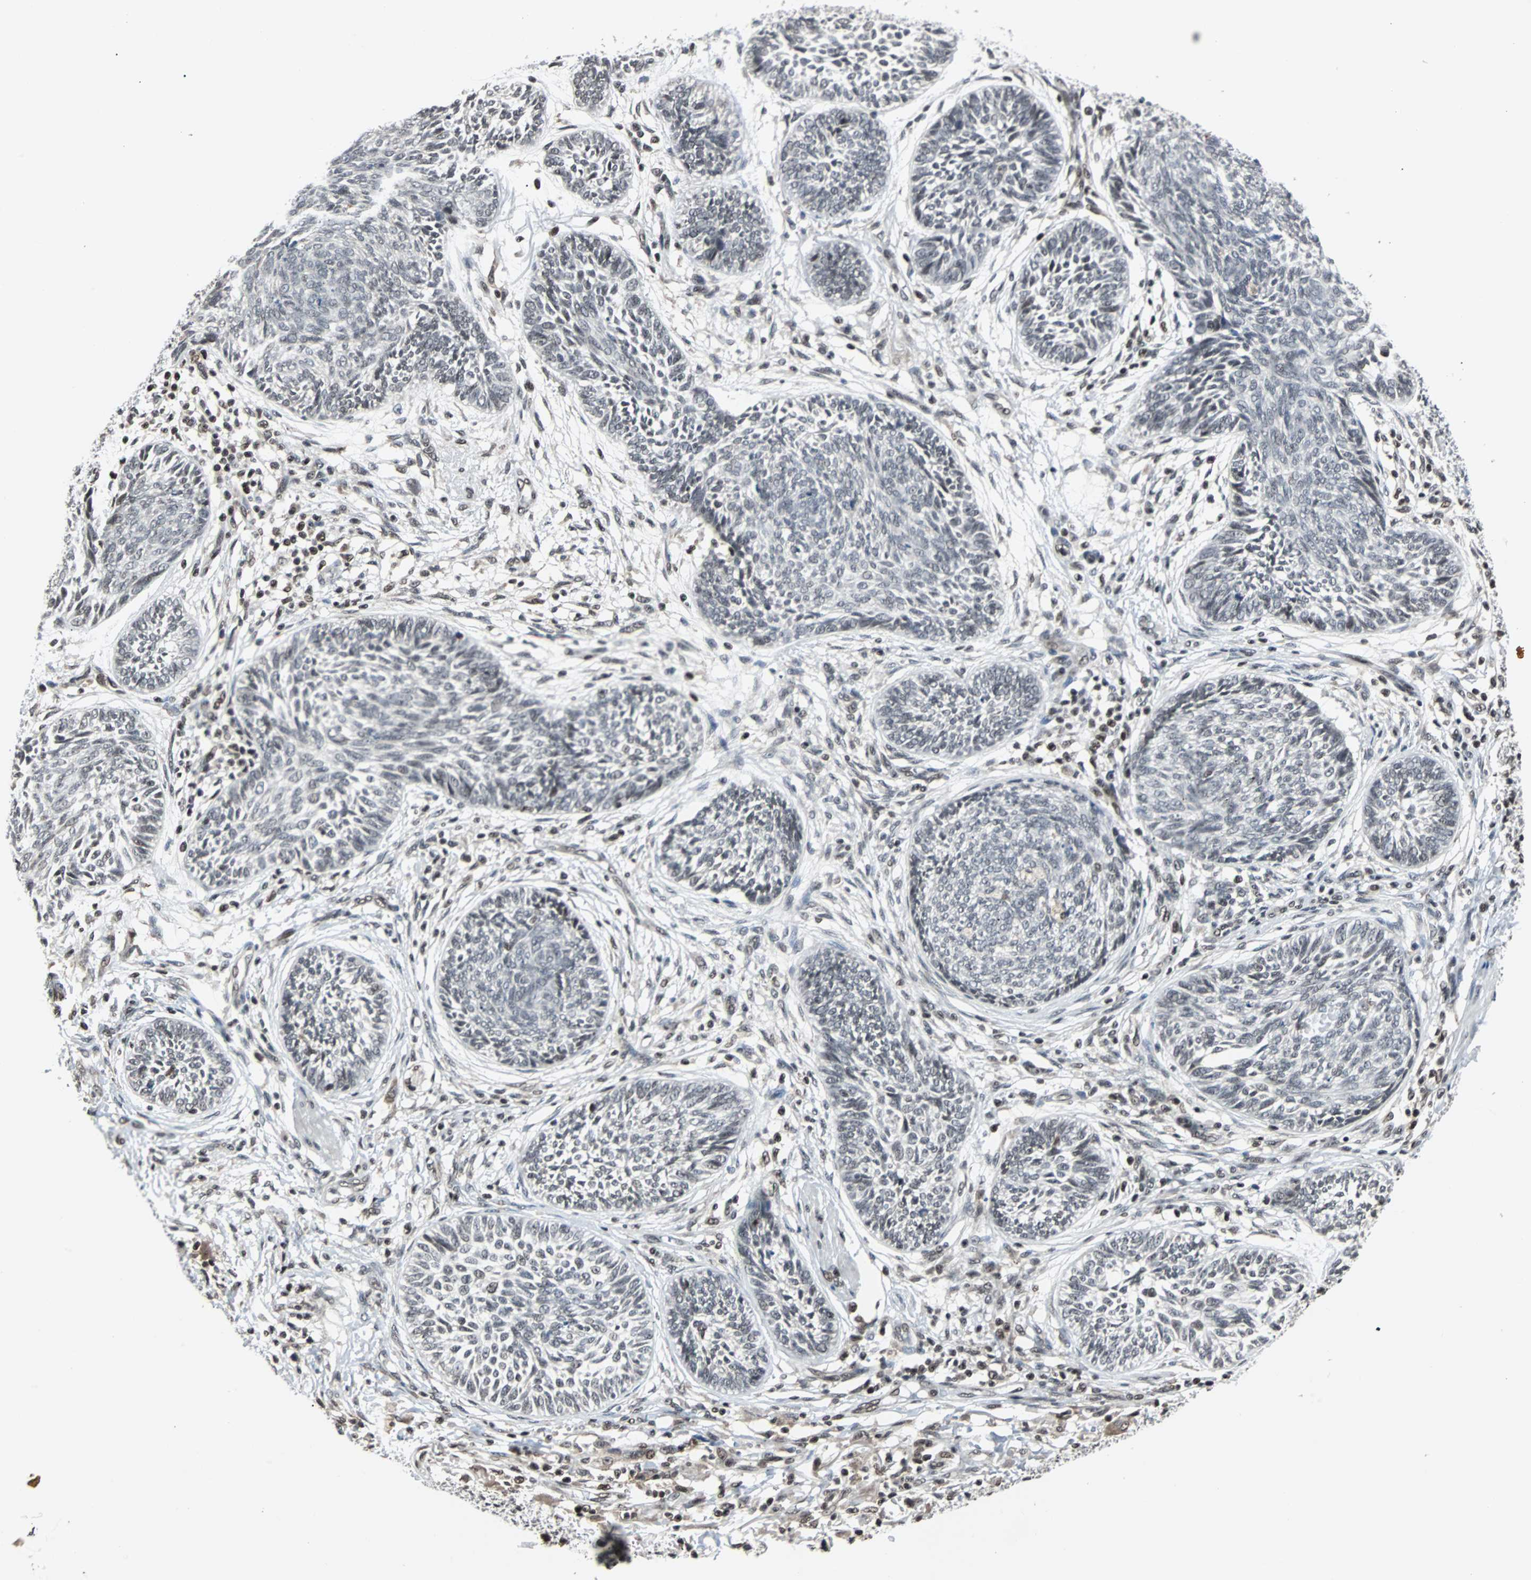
{"staining": {"intensity": "weak", "quantity": "25%-75%", "location": "nuclear"}, "tissue": "skin cancer", "cell_type": "Tumor cells", "image_type": "cancer", "snomed": [{"axis": "morphology", "description": "Papilloma, NOS"}, {"axis": "morphology", "description": "Basal cell carcinoma"}, {"axis": "topography", "description": "Skin"}], "caption": "IHC (DAB) staining of basal cell carcinoma (skin) reveals weak nuclear protein positivity in about 25%-75% of tumor cells. (DAB (3,3'-diaminobenzidine) = brown stain, brightfield microscopy at high magnification).", "gene": "TERF2IP", "patient": {"sex": "male", "age": 87}}